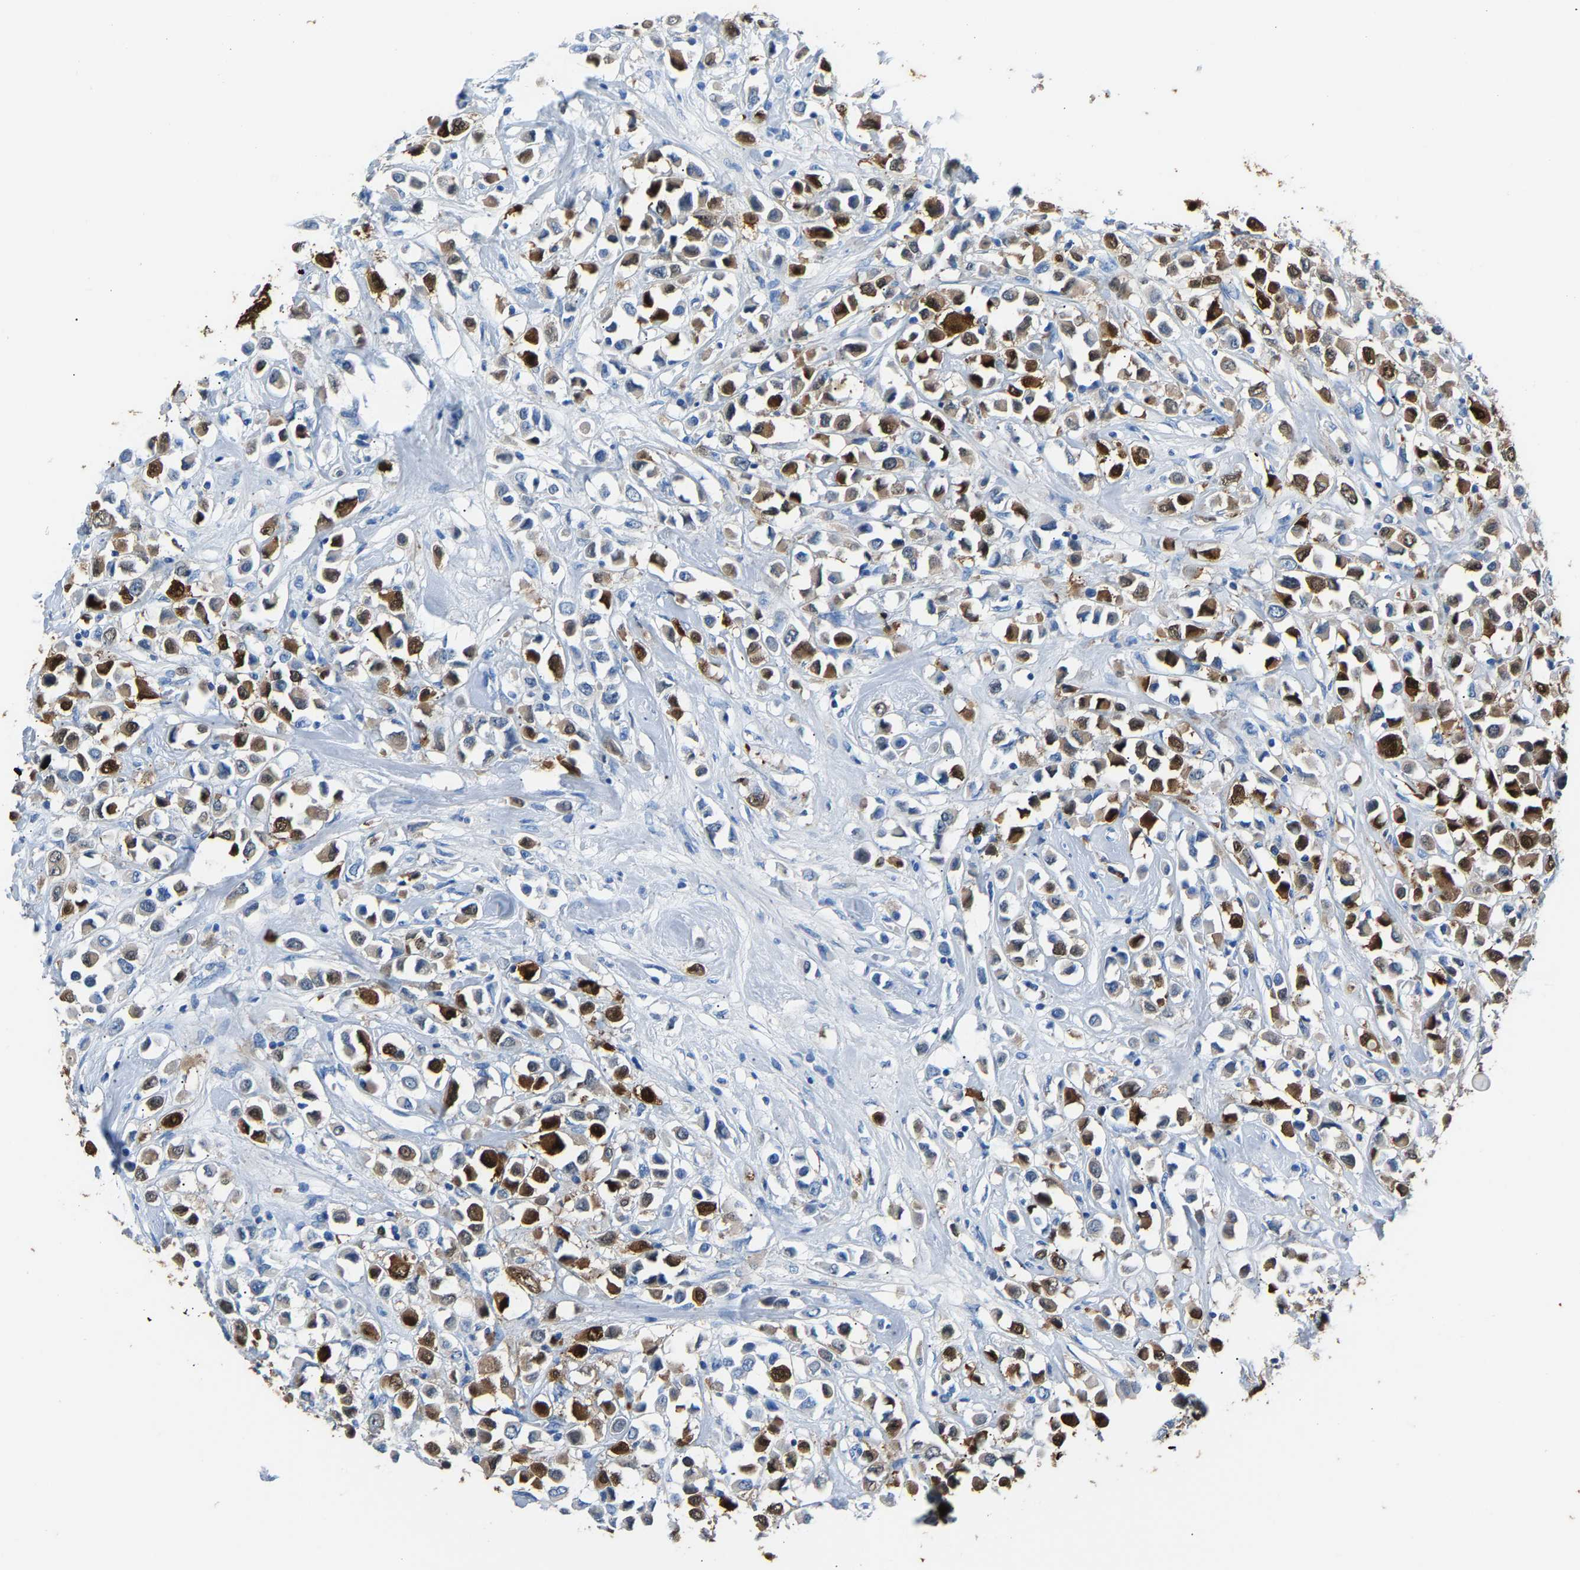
{"staining": {"intensity": "strong", "quantity": "25%-75%", "location": "cytoplasmic/membranous,nuclear"}, "tissue": "breast cancer", "cell_type": "Tumor cells", "image_type": "cancer", "snomed": [{"axis": "morphology", "description": "Duct carcinoma"}, {"axis": "topography", "description": "Breast"}], "caption": "A high amount of strong cytoplasmic/membranous and nuclear staining is appreciated in about 25%-75% of tumor cells in breast cancer (infiltrating ductal carcinoma) tissue. The staining was performed using DAB, with brown indicating positive protein expression. Nuclei are stained blue with hematoxylin.", "gene": "S100P", "patient": {"sex": "female", "age": 61}}